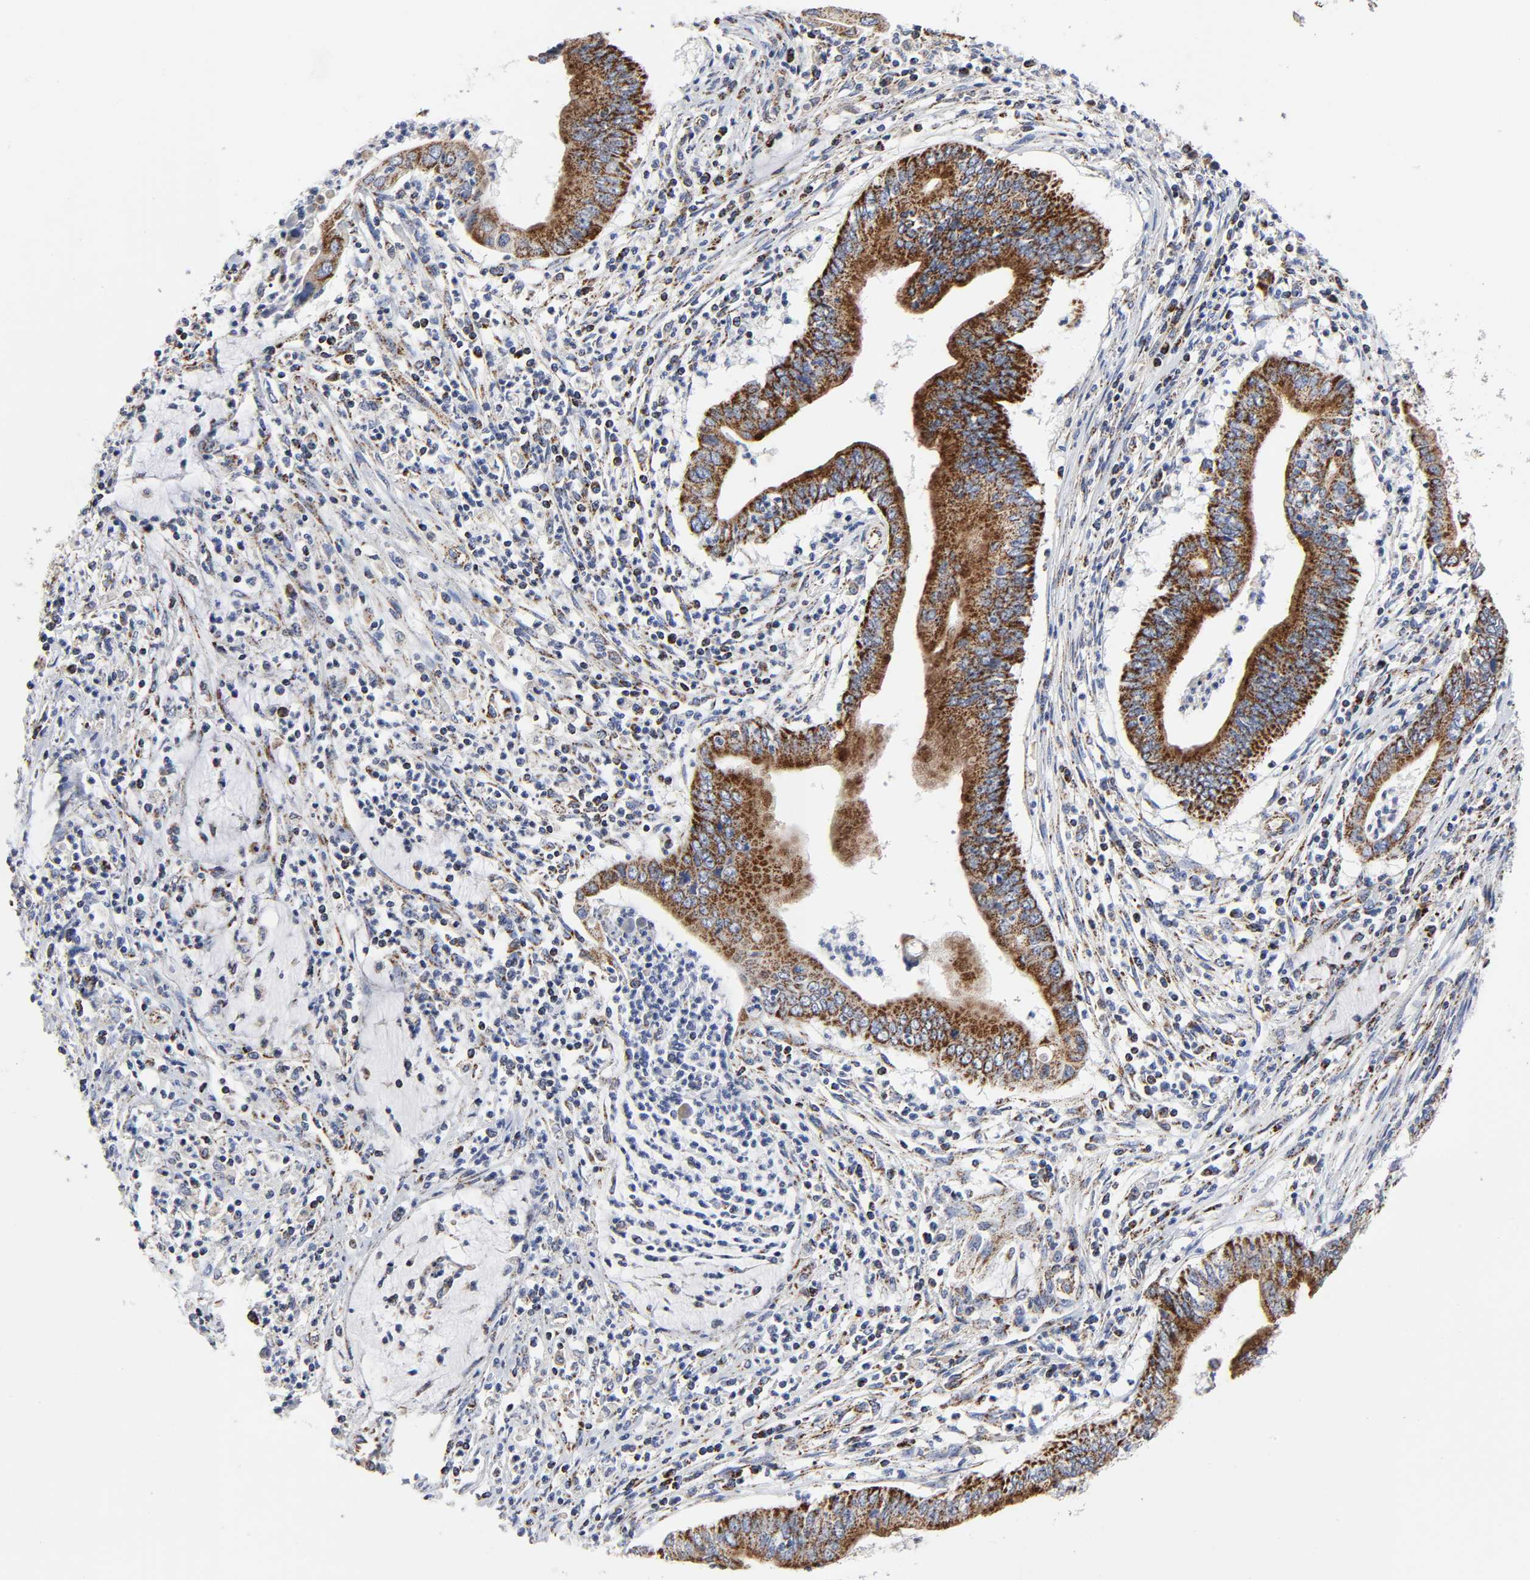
{"staining": {"intensity": "strong", "quantity": ">75%", "location": "cytoplasmic/membranous"}, "tissue": "cervical cancer", "cell_type": "Tumor cells", "image_type": "cancer", "snomed": [{"axis": "morphology", "description": "Adenocarcinoma, NOS"}, {"axis": "topography", "description": "Cervix"}], "caption": "Protein analysis of cervical cancer (adenocarcinoma) tissue exhibits strong cytoplasmic/membranous positivity in approximately >75% of tumor cells.", "gene": "AOPEP", "patient": {"sex": "female", "age": 36}}